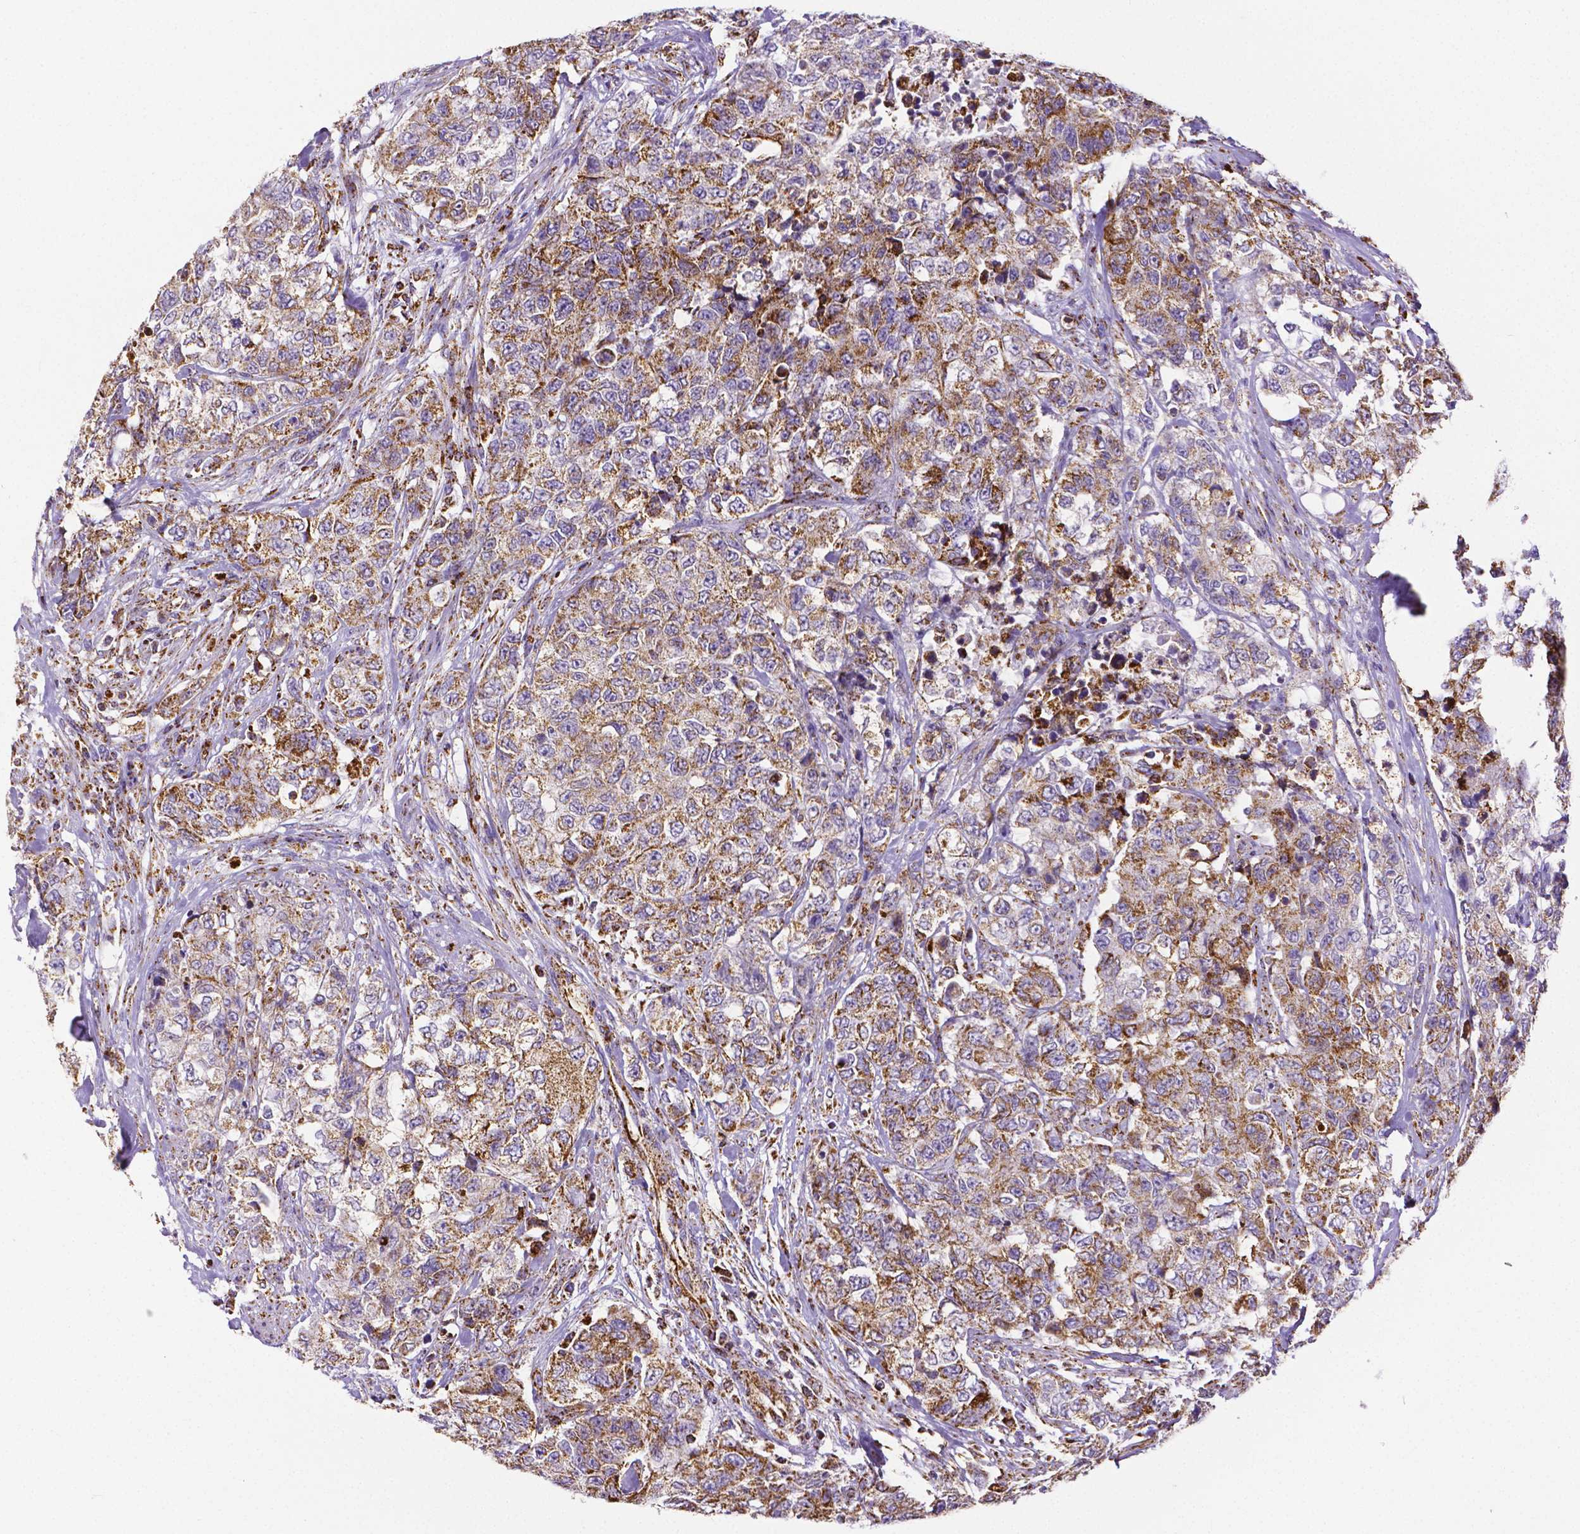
{"staining": {"intensity": "moderate", "quantity": ">75%", "location": "cytoplasmic/membranous"}, "tissue": "urothelial cancer", "cell_type": "Tumor cells", "image_type": "cancer", "snomed": [{"axis": "morphology", "description": "Urothelial carcinoma, High grade"}, {"axis": "topography", "description": "Urinary bladder"}], "caption": "Tumor cells display moderate cytoplasmic/membranous expression in about >75% of cells in urothelial cancer.", "gene": "MACC1", "patient": {"sex": "female", "age": 78}}